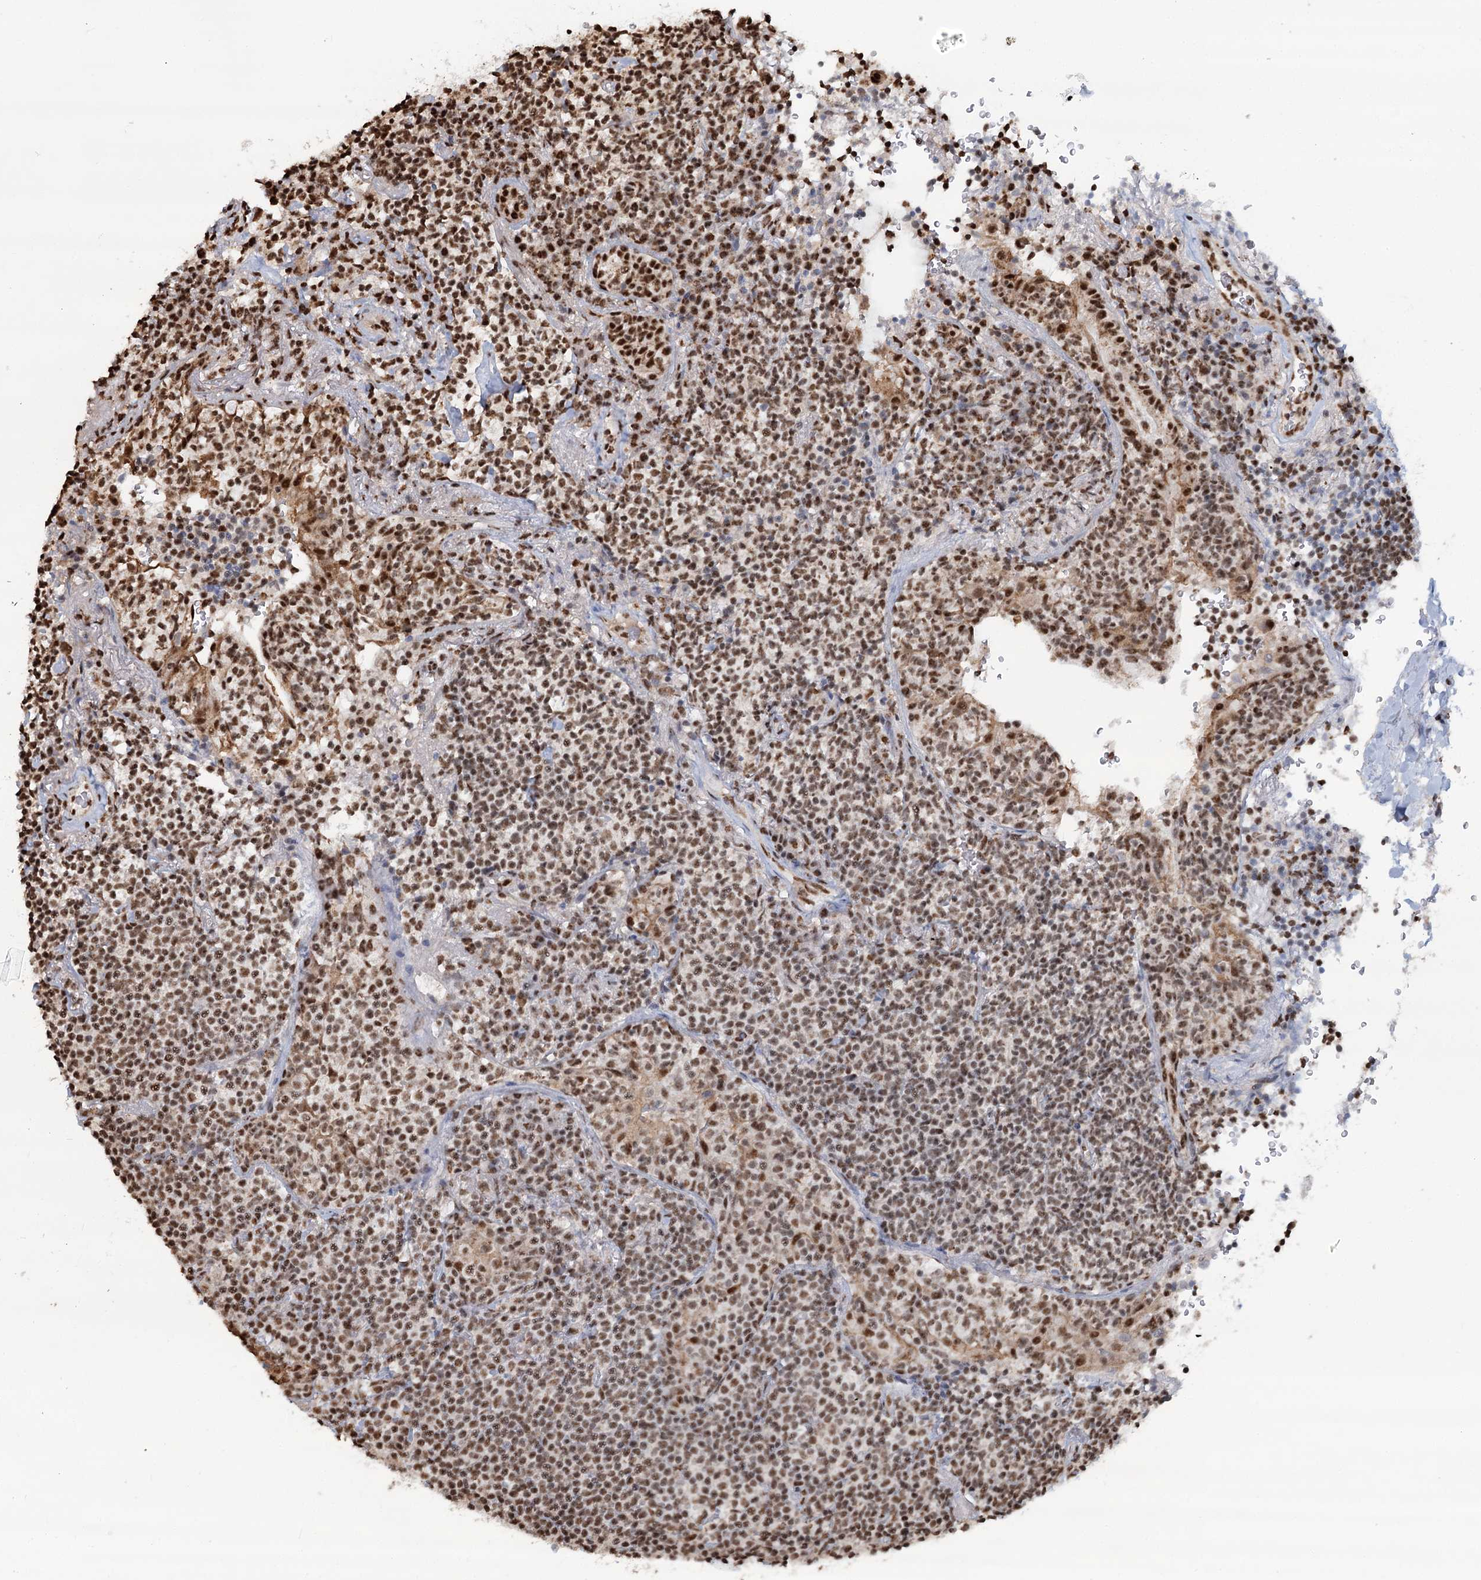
{"staining": {"intensity": "strong", "quantity": "25%-75%", "location": "nuclear"}, "tissue": "lymphoma", "cell_type": "Tumor cells", "image_type": "cancer", "snomed": [{"axis": "morphology", "description": "Malignant lymphoma, non-Hodgkin's type, Low grade"}, {"axis": "topography", "description": "Lung"}], "caption": "Strong nuclear expression for a protein is appreciated in approximately 25%-75% of tumor cells of lymphoma using immunohistochemistry (IHC).", "gene": "GPALPP1", "patient": {"sex": "female", "age": 71}}